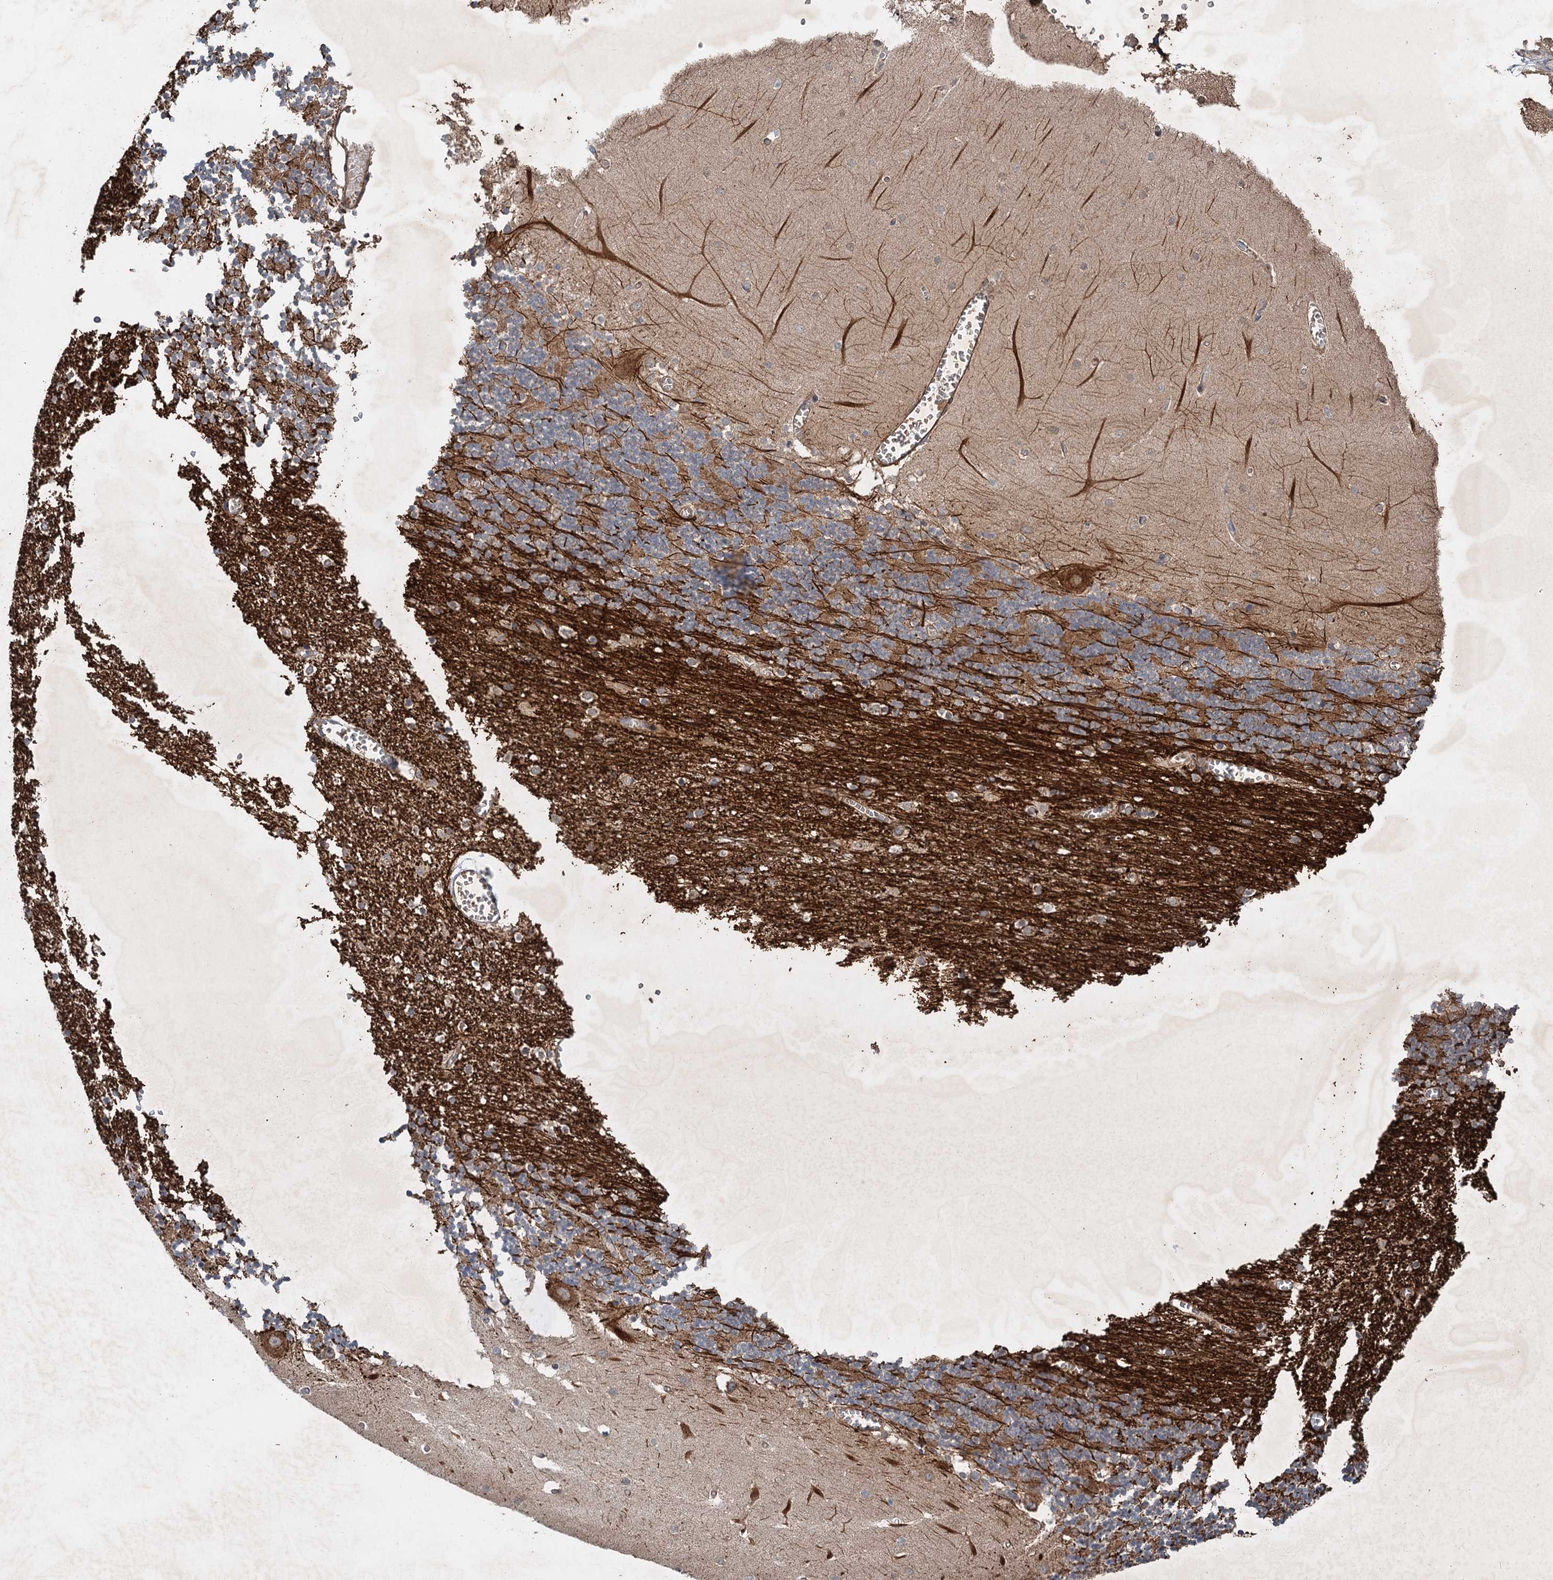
{"staining": {"intensity": "moderate", "quantity": "25%-75%", "location": "cytoplasmic/membranous"}, "tissue": "cerebellum", "cell_type": "Cells in granular layer", "image_type": "normal", "snomed": [{"axis": "morphology", "description": "Normal tissue, NOS"}, {"axis": "topography", "description": "Cerebellum"}], "caption": "A micrograph showing moderate cytoplasmic/membranous positivity in approximately 25%-75% of cells in granular layer in benign cerebellum, as visualized by brown immunohistochemical staining.", "gene": "ANKRD26", "patient": {"sex": "female", "age": 28}}